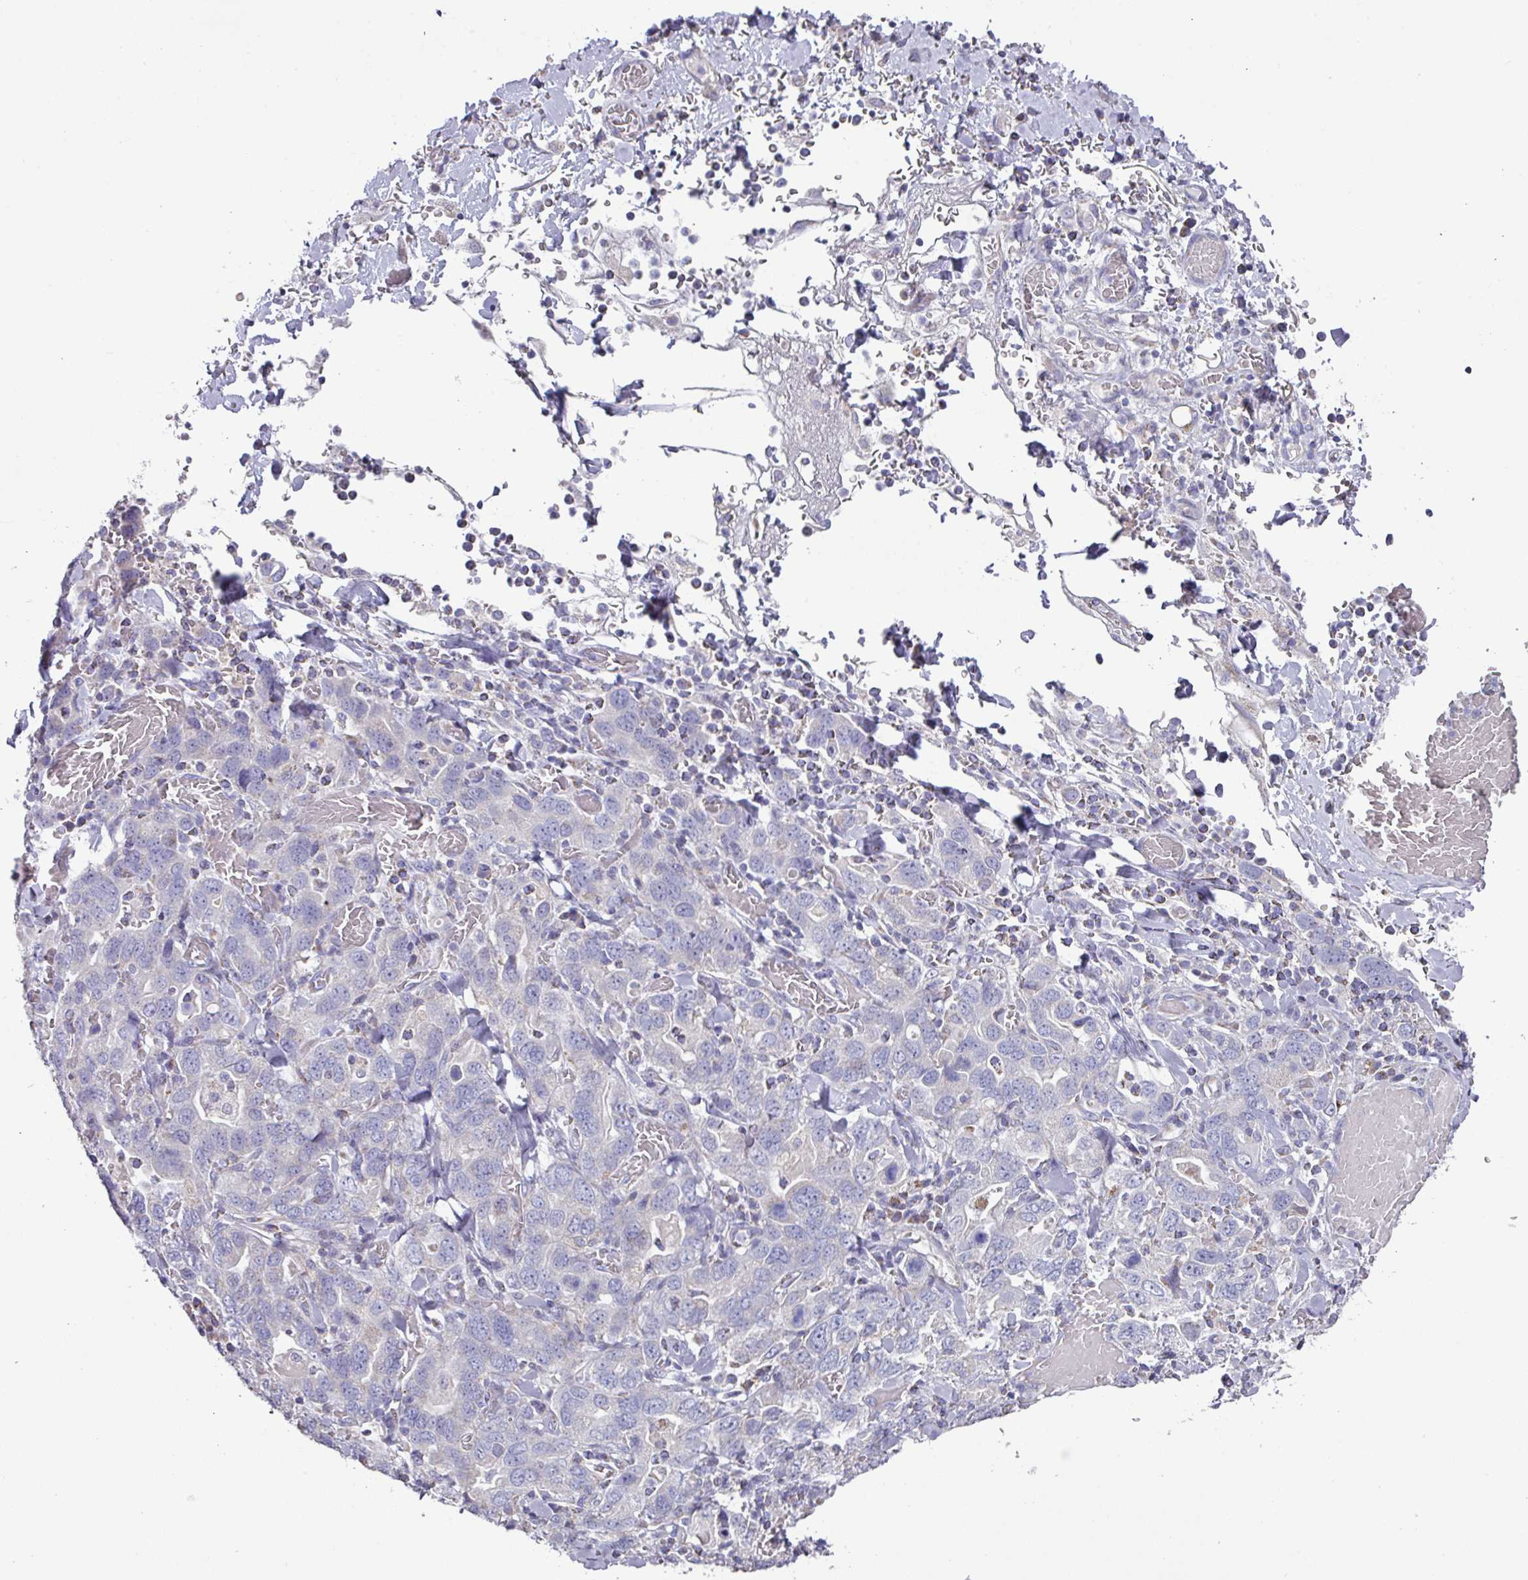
{"staining": {"intensity": "negative", "quantity": "none", "location": "none"}, "tissue": "stomach cancer", "cell_type": "Tumor cells", "image_type": "cancer", "snomed": [{"axis": "morphology", "description": "Adenocarcinoma, NOS"}, {"axis": "topography", "description": "Stomach, upper"}, {"axis": "topography", "description": "Stomach"}], "caption": "Human stomach cancer stained for a protein using IHC exhibits no positivity in tumor cells.", "gene": "MT-ND4", "patient": {"sex": "male", "age": 62}}